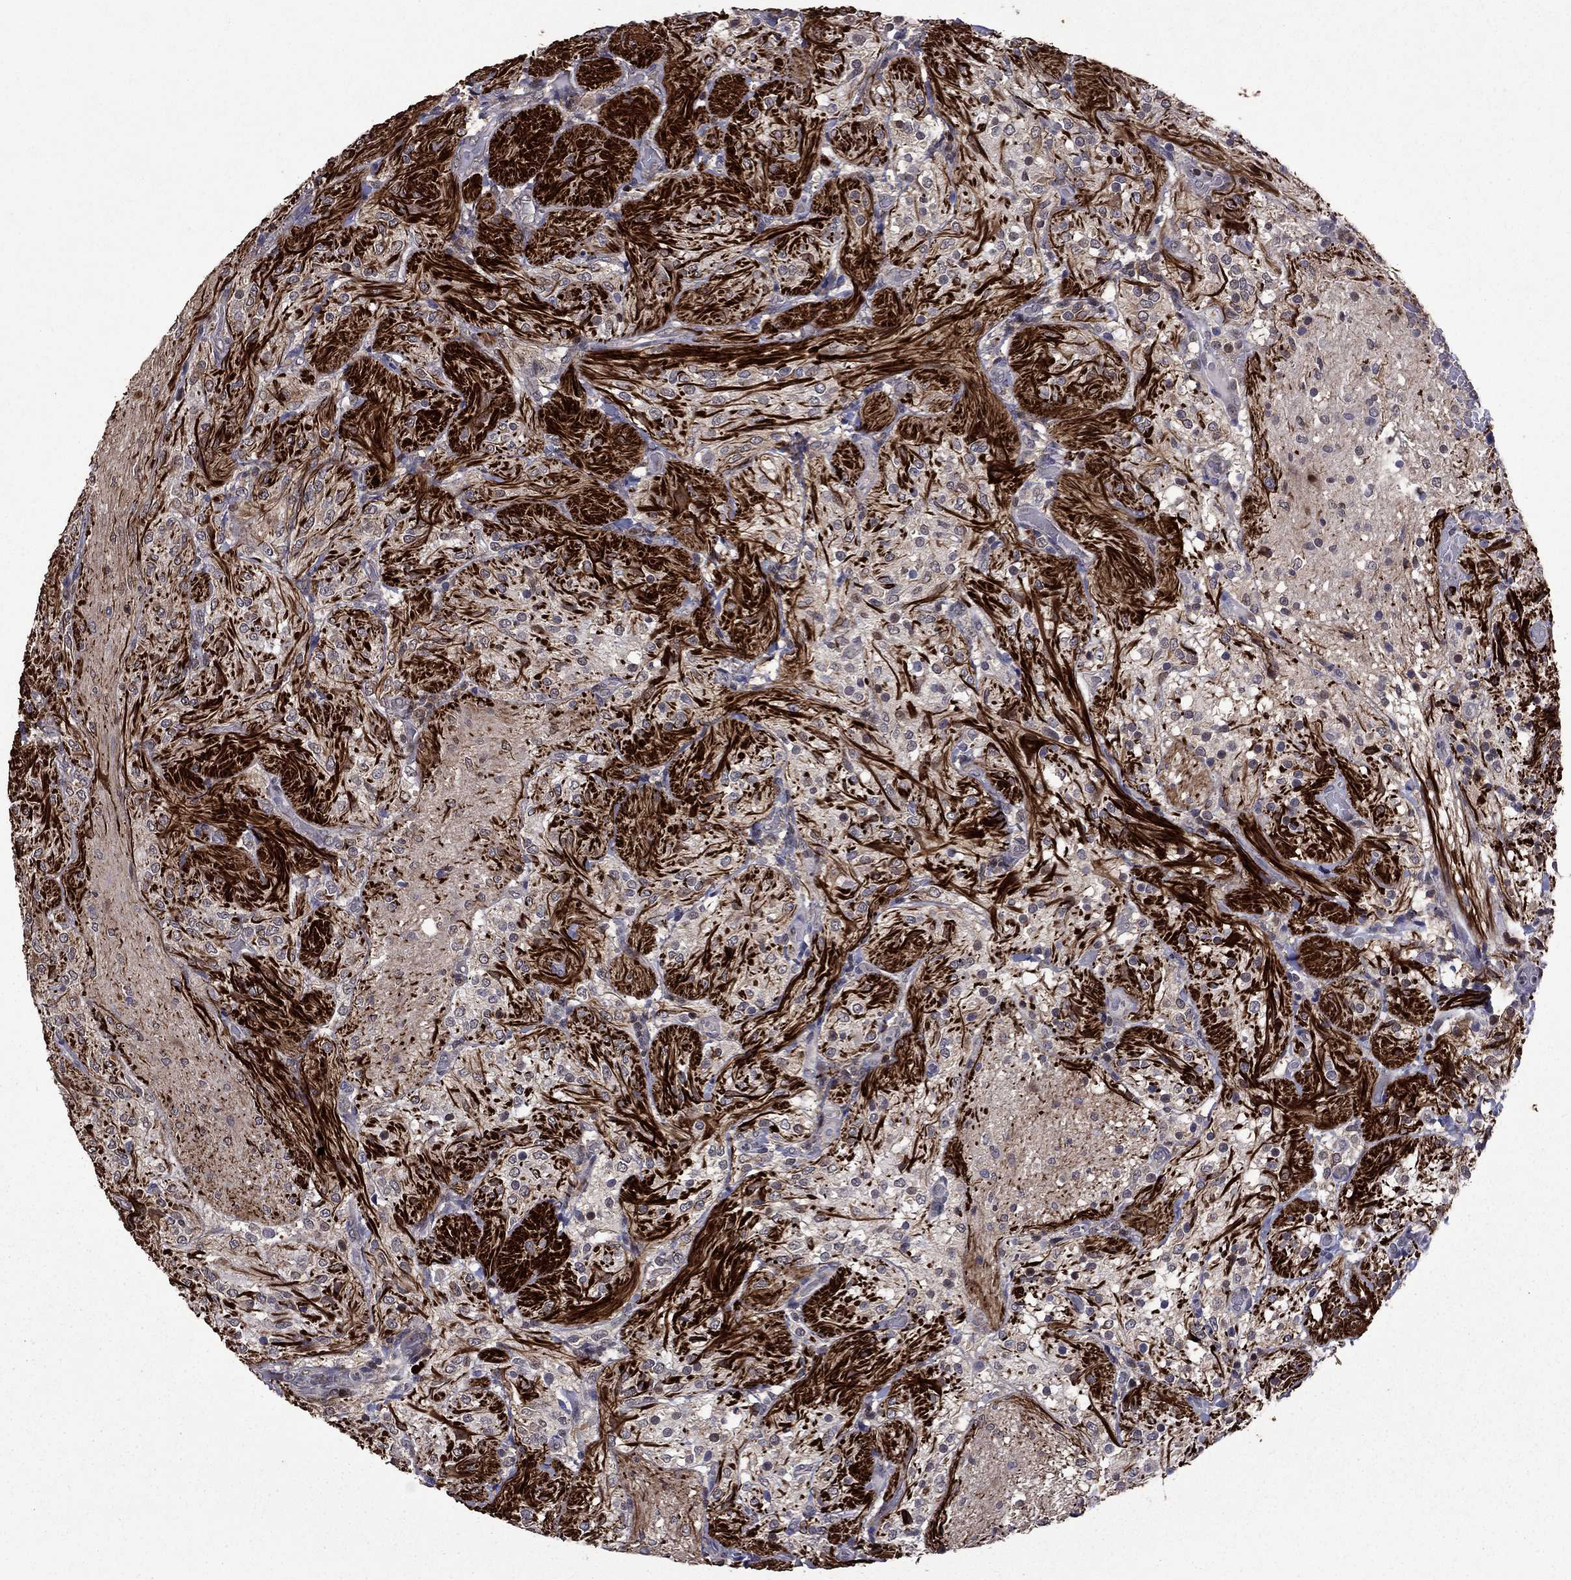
{"staining": {"intensity": "negative", "quantity": "none", "location": "none"}, "tissue": "glioma", "cell_type": "Tumor cells", "image_type": "cancer", "snomed": [{"axis": "morphology", "description": "Glioma, malignant, Low grade"}, {"axis": "topography", "description": "Brain"}], "caption": "Malignant low-grade glioma was stained to show a protein in brown. There is no significant expression in tumor cells.", "gene": "APPBP2", "patient": {"sex": "male", "age": 3}}